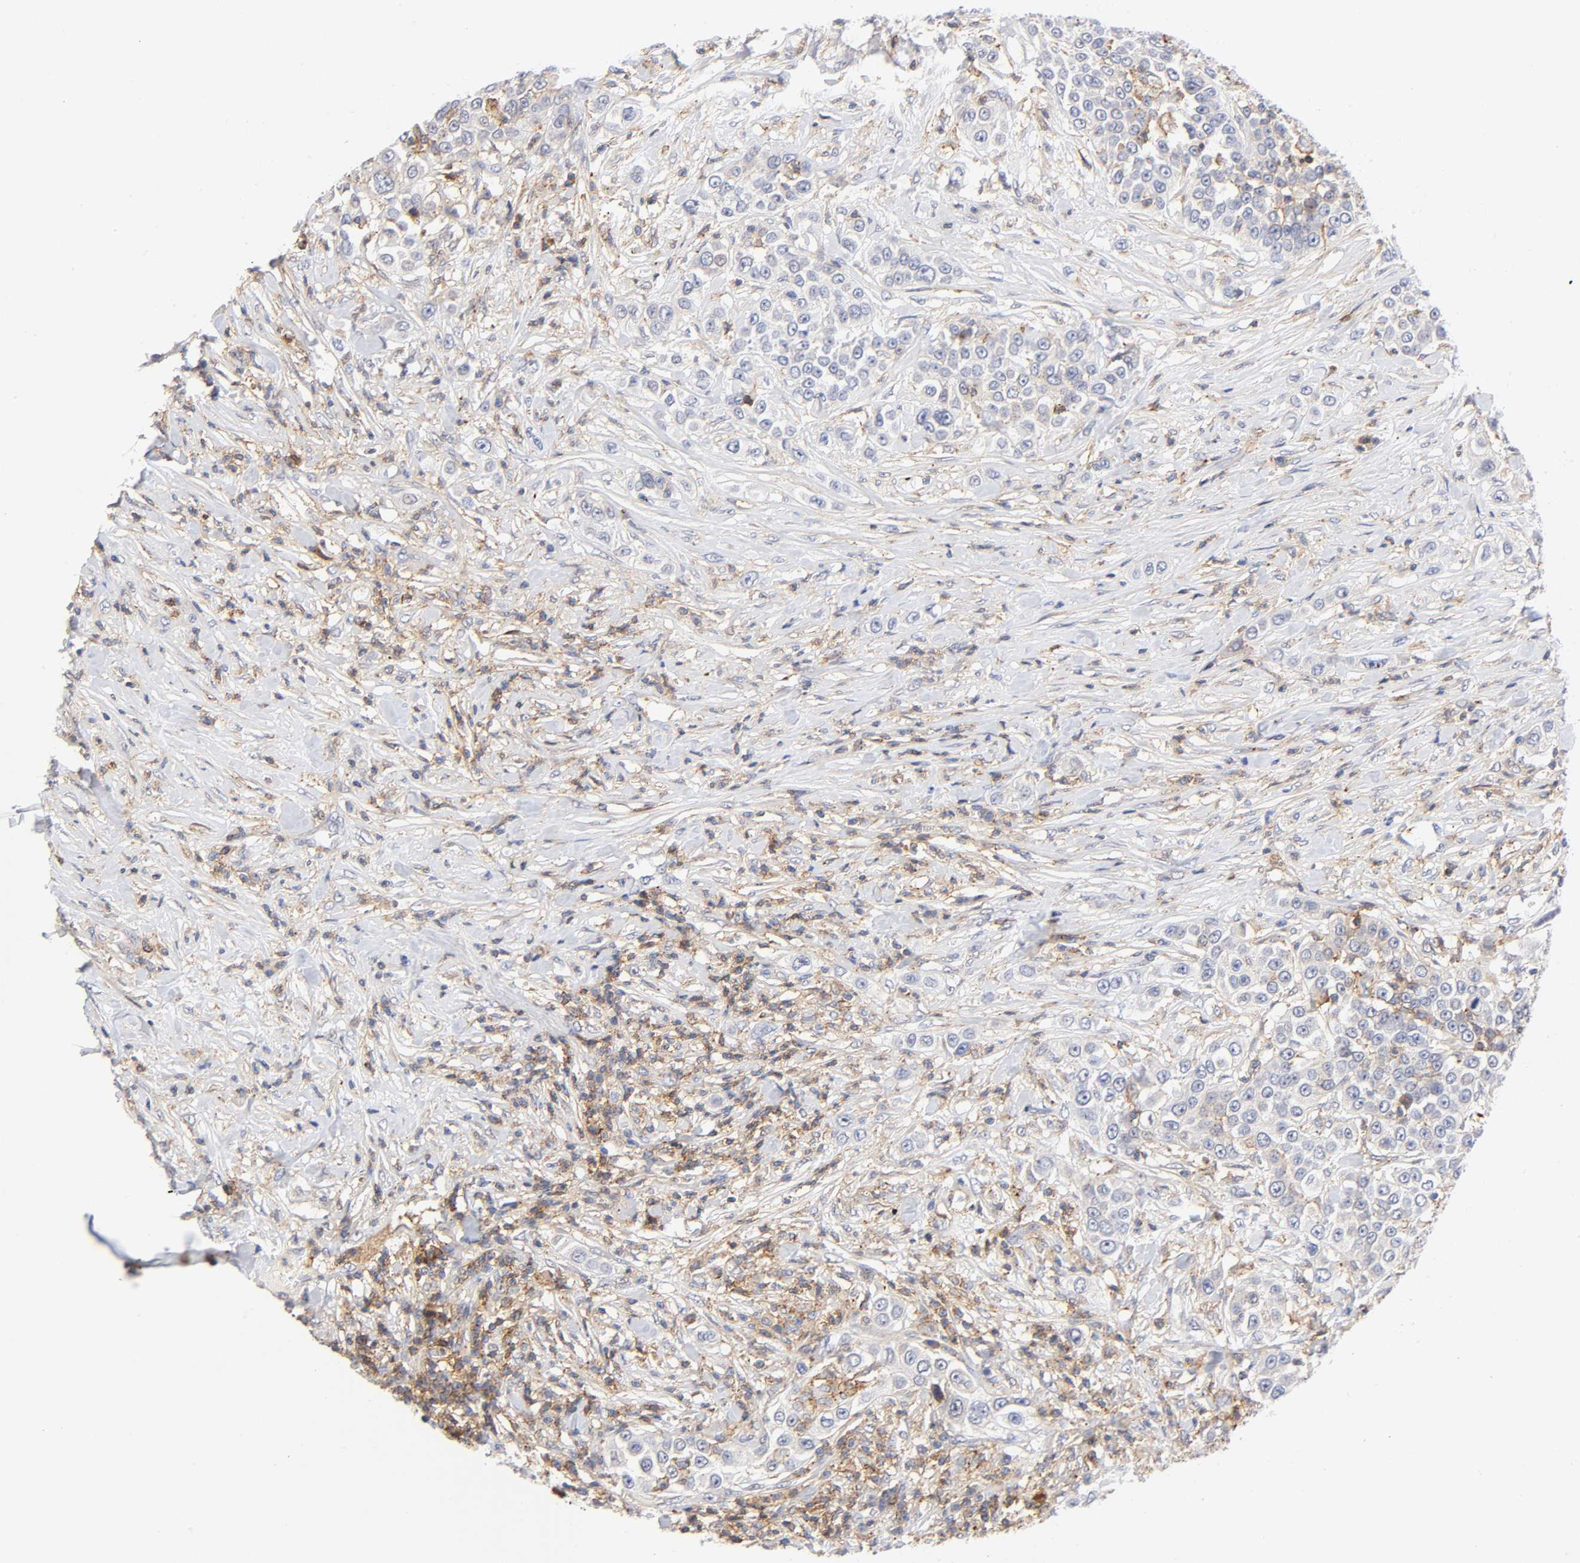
{"staining": {"intensity": "weak", "quantity": "<25%", "location": "cytoplasmic/membranous"}, "tissue": "urothelial cancer", "cell_type": "Tumor cells", "image_type": "cancer", "snomed": [{"axis": "morphology", "description": "Urothelial carcinoma, High grade"}, {"axis": "topography", "description": "Urinary bladder"}], "caption": "The IHC photomicrograph has no significant staining in tumor cells of high-grade urothelial carcinoma tissue. (Immunohistochemistry, brightfield microscopy, high magnification).", "gene": "ANXA7", "patient": {"sex": "female", "age": 80}}